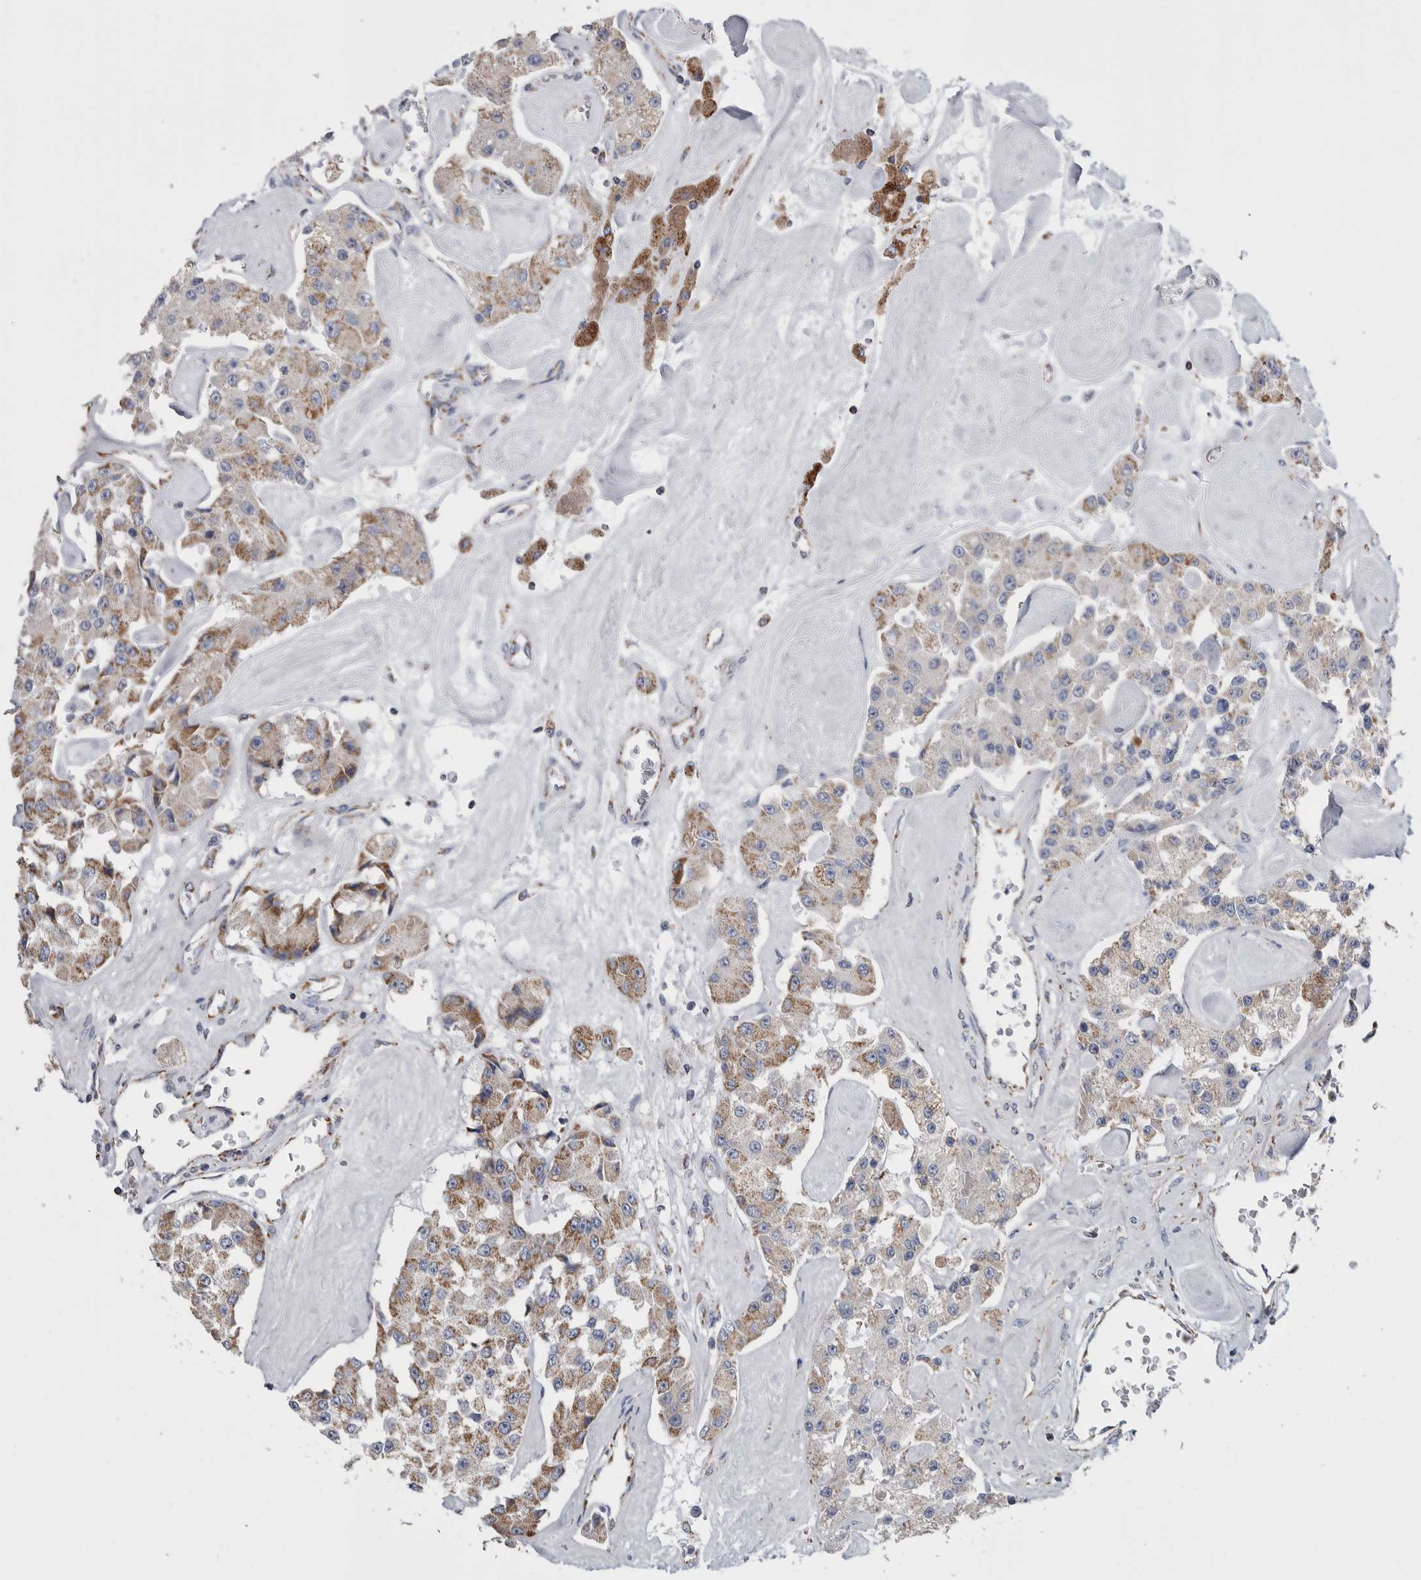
{"staining": {"intensity": "moderate", "quantity": ">75%", "location": "cytoplasmic/membranous"}, "tissue": "carcinoid", "cell_type": "Tumor cells", "image_type": "cancer", "snomed": [{"axis": "morphology", "description": "Carcinoid, malignant, NOS"}, {"axis": "topography", "description": "Pancreas"}], "caption": "Immunohistochemical staining of carcinoid shows medium levels of moderate cytoplasmic/membranous expression in about >75% of tumor cells.", "gene": "ETFA", "patient": {"sex": "male", "age": 41}}